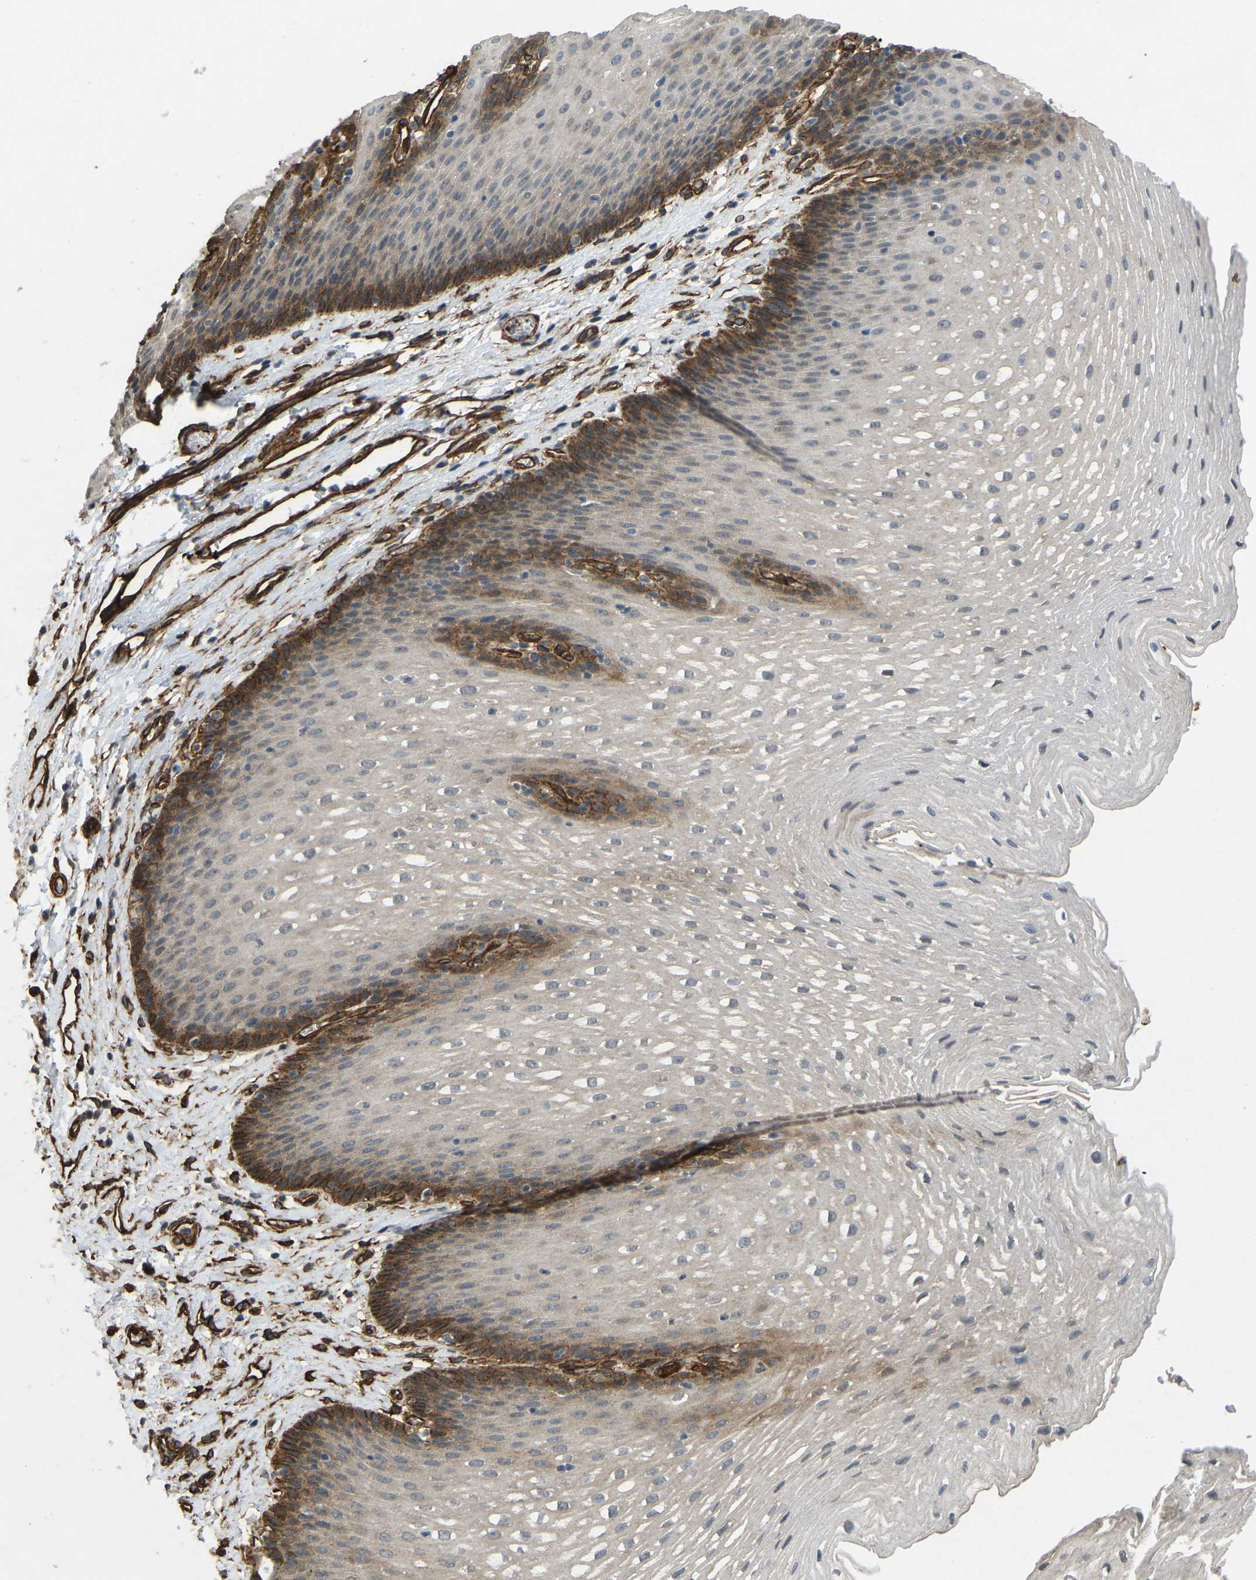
{"staining": {"intensity": "moderate", "quantity": "<25%", "location": "cytoplasmic/membranous"}, "tissue": "esophagus", "cell_type": "Squamous epithelial cells", "image_type": "normal", "snomed": [{"axis": "morphology", "description": "Normal tissue, NOS"}, {"axis": "topography", "description": "Esophagus"}], "caption": "A photomicrograph of esophagus stained for a protein reveals moderate cytoplasmic/membranous brown staining in squamous epithelial cells. The staining is performed using DAB (3,3'-diaminobenzidine) brown chromogen to label protein expression. The nuclei are counter-stained blue using hematoxylin.", "gene": "NMB", "patient": {"sex": "male", "age": 48}}